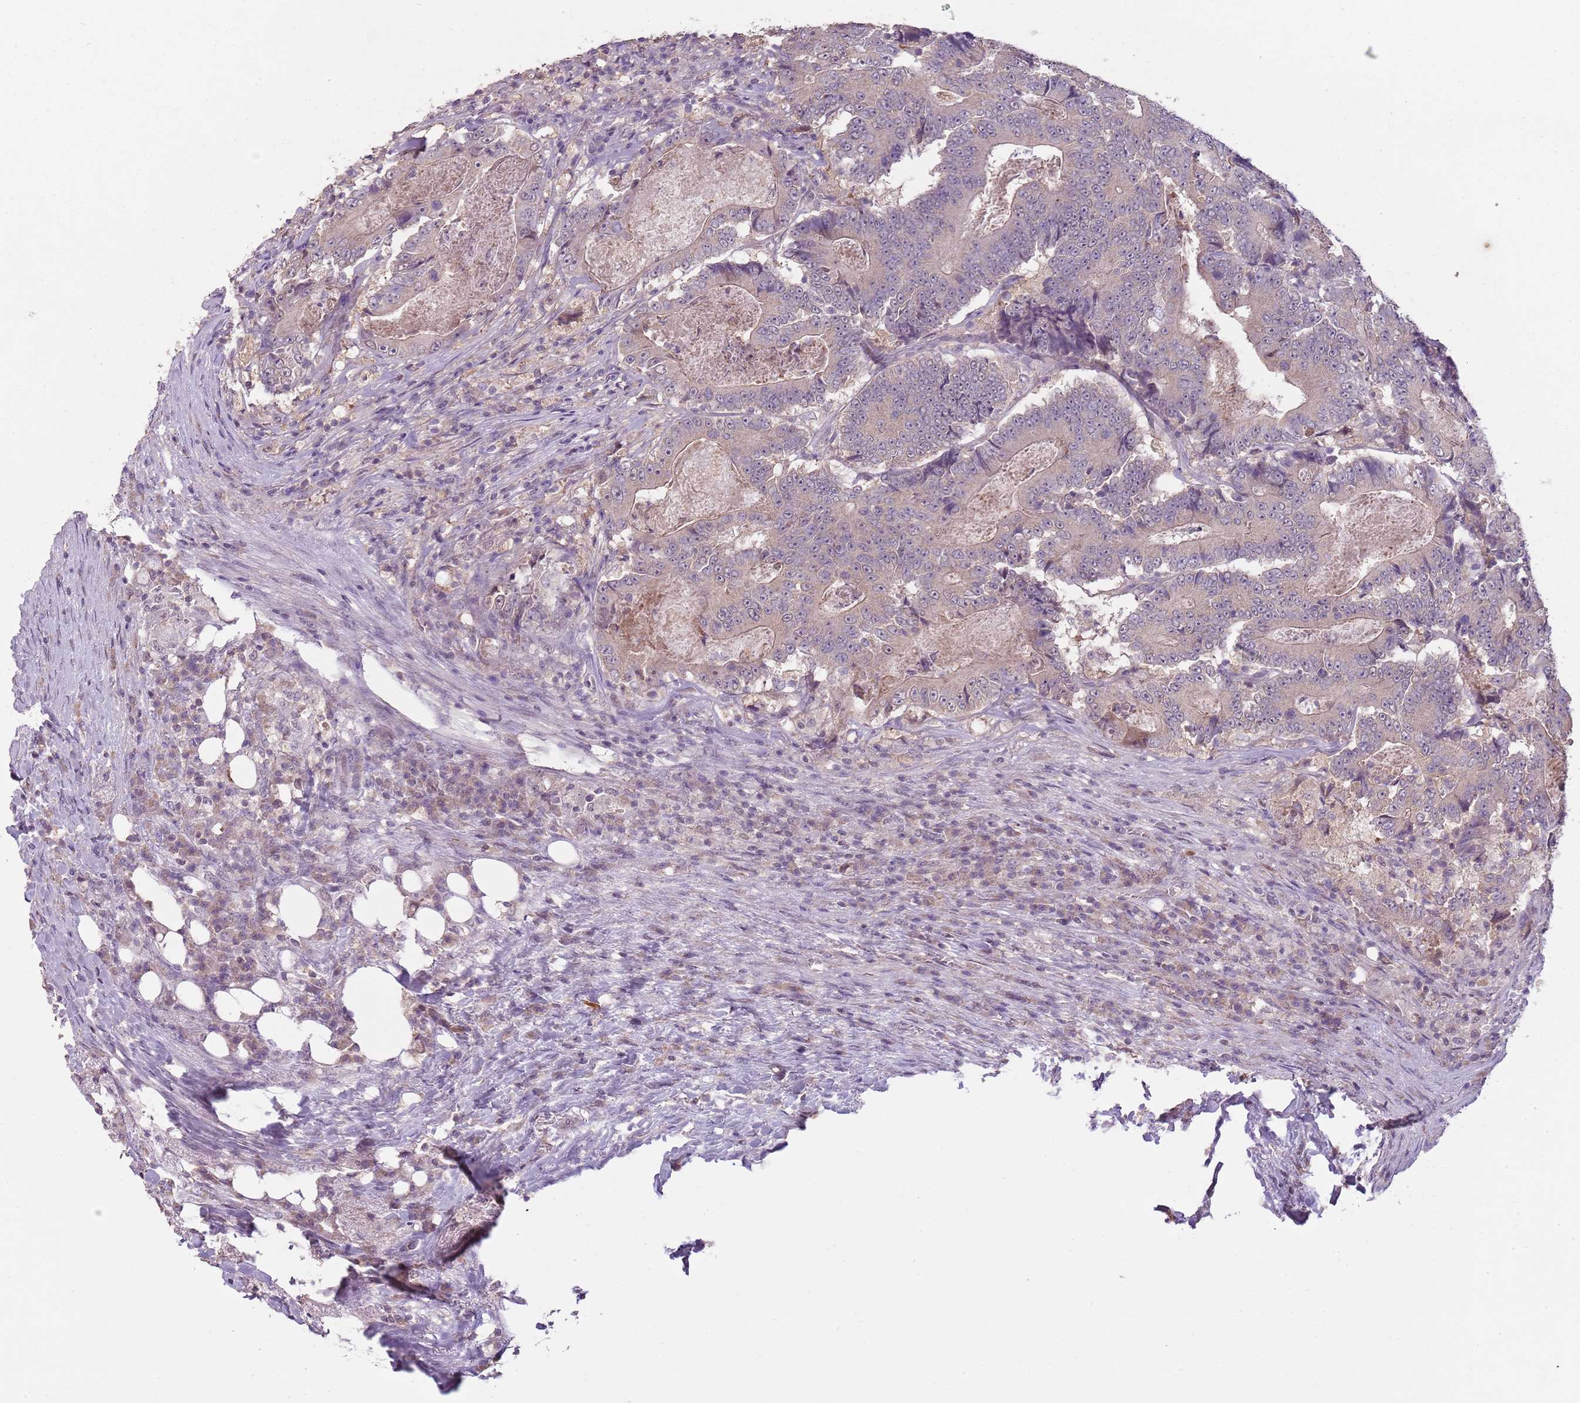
{"staining": {"intensity": "weak", "quantity": "<25%", "location": "cytoplasmic/membranous"}, "tissue": "colorectal cancer", "cell_type": "Tumor cells", "image_type": "cancer", "snomed": [{"axis": "morphology", "description": "Adenocarcinoma, NOS"}, {"axis": "topography", "description": "Colon"}], "caption": "DAB immunohistochemical staining of human colorectal cancer (adenocarcinoma) exhibits no significant staining in tumor cells.", "gene": "TEKT4", "patient": {"sex": "male", "age": 83}}